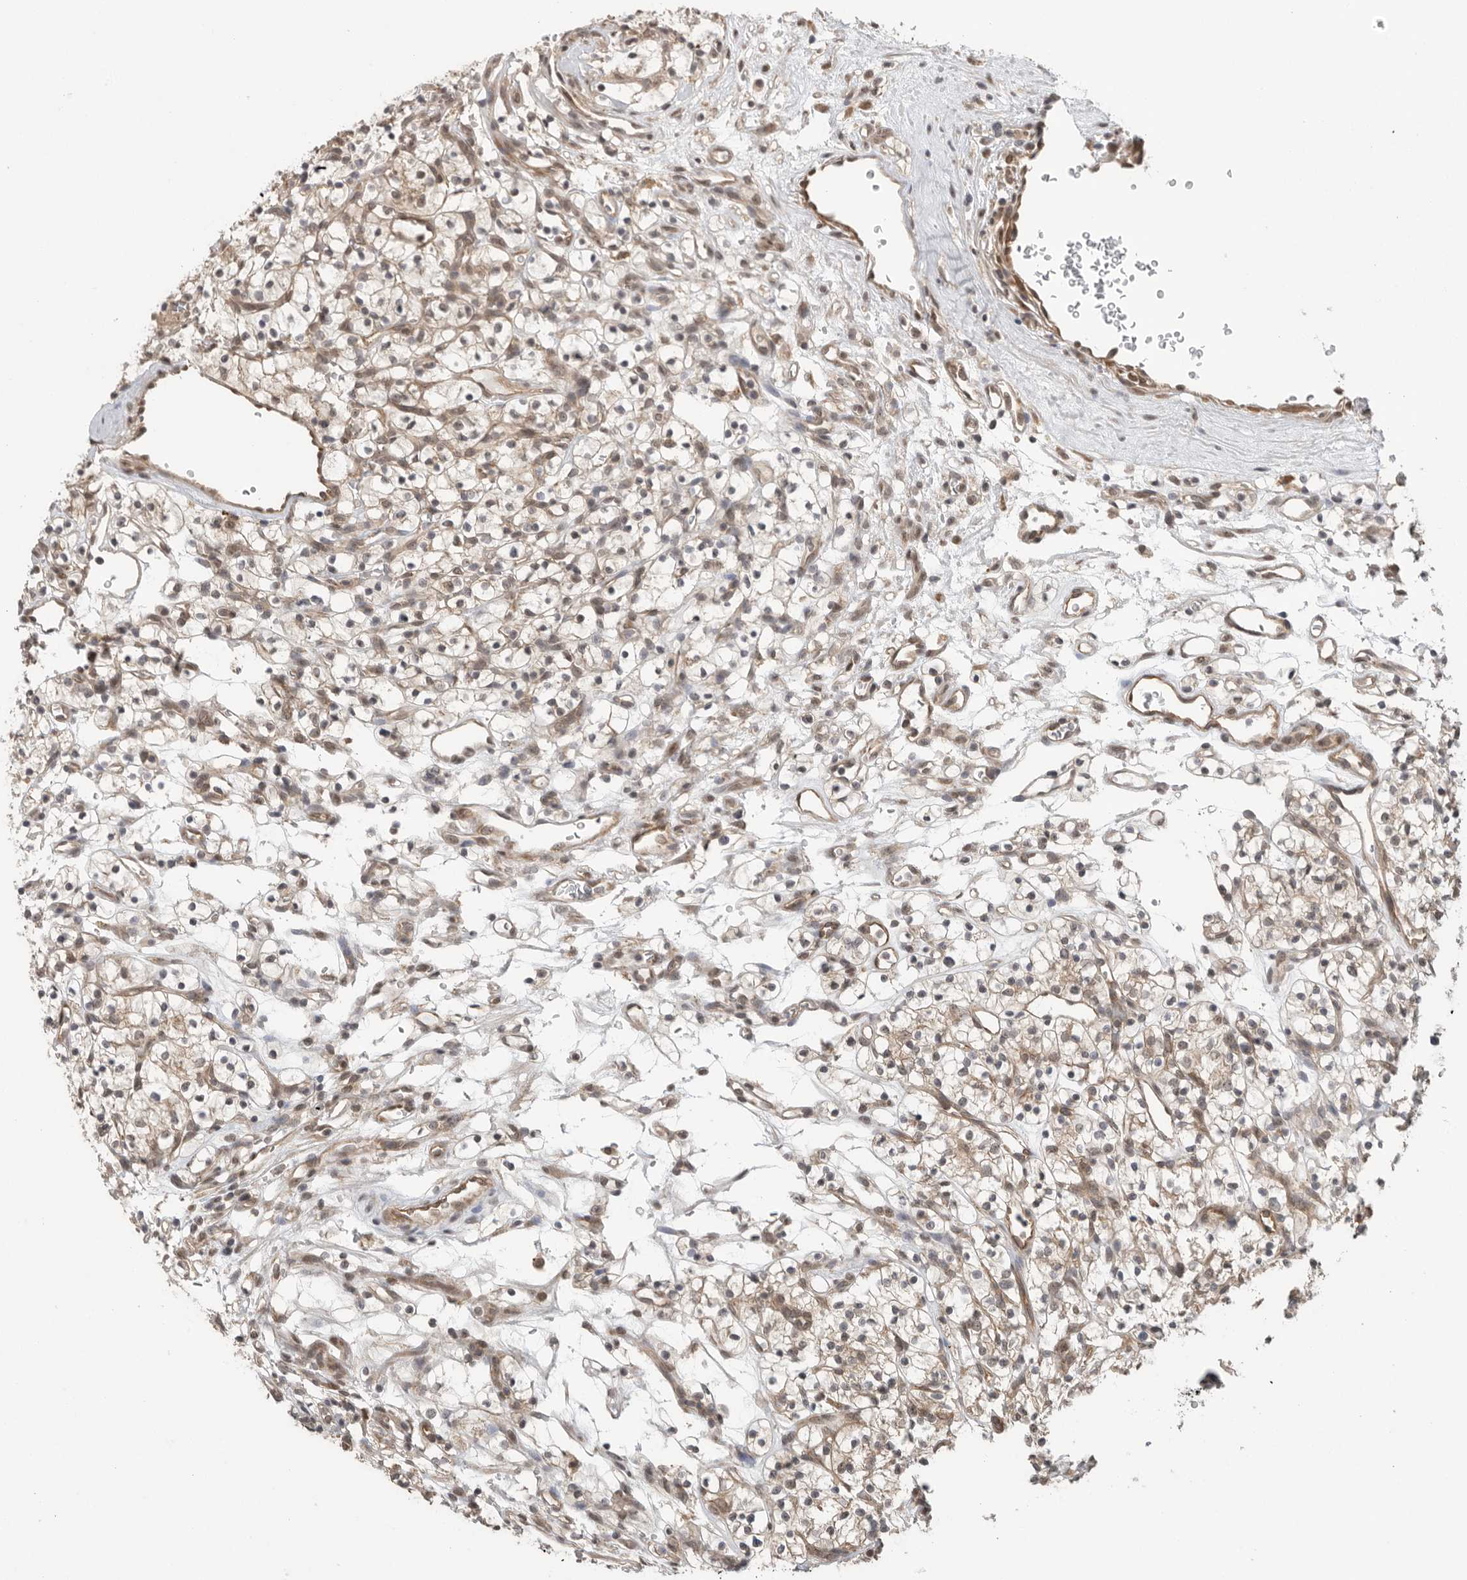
{"staining": {"intensity": "weak", "quantity": "<25%", "location": "cytoplasmic/membranous"}, "tissue": "renal cancer", "cell_type": "Tumor cells", "image_type": "cancer", "snomed": [{"axis": "morphology", "description": "Adenocarcinoma, NOS"}, {"axis": "topography", "description": "Kidney"}], "caption": "High magnification brightfield microscopy of adenocarcinoma (renal) stained with DAB (3,3'-diaminobenzidine) (brown) and counterstained with hematoxylin (blue): tumor cells show no significant positivity.", "gene": "VPS50", "patient": {"sex": "female", "age": 57}}